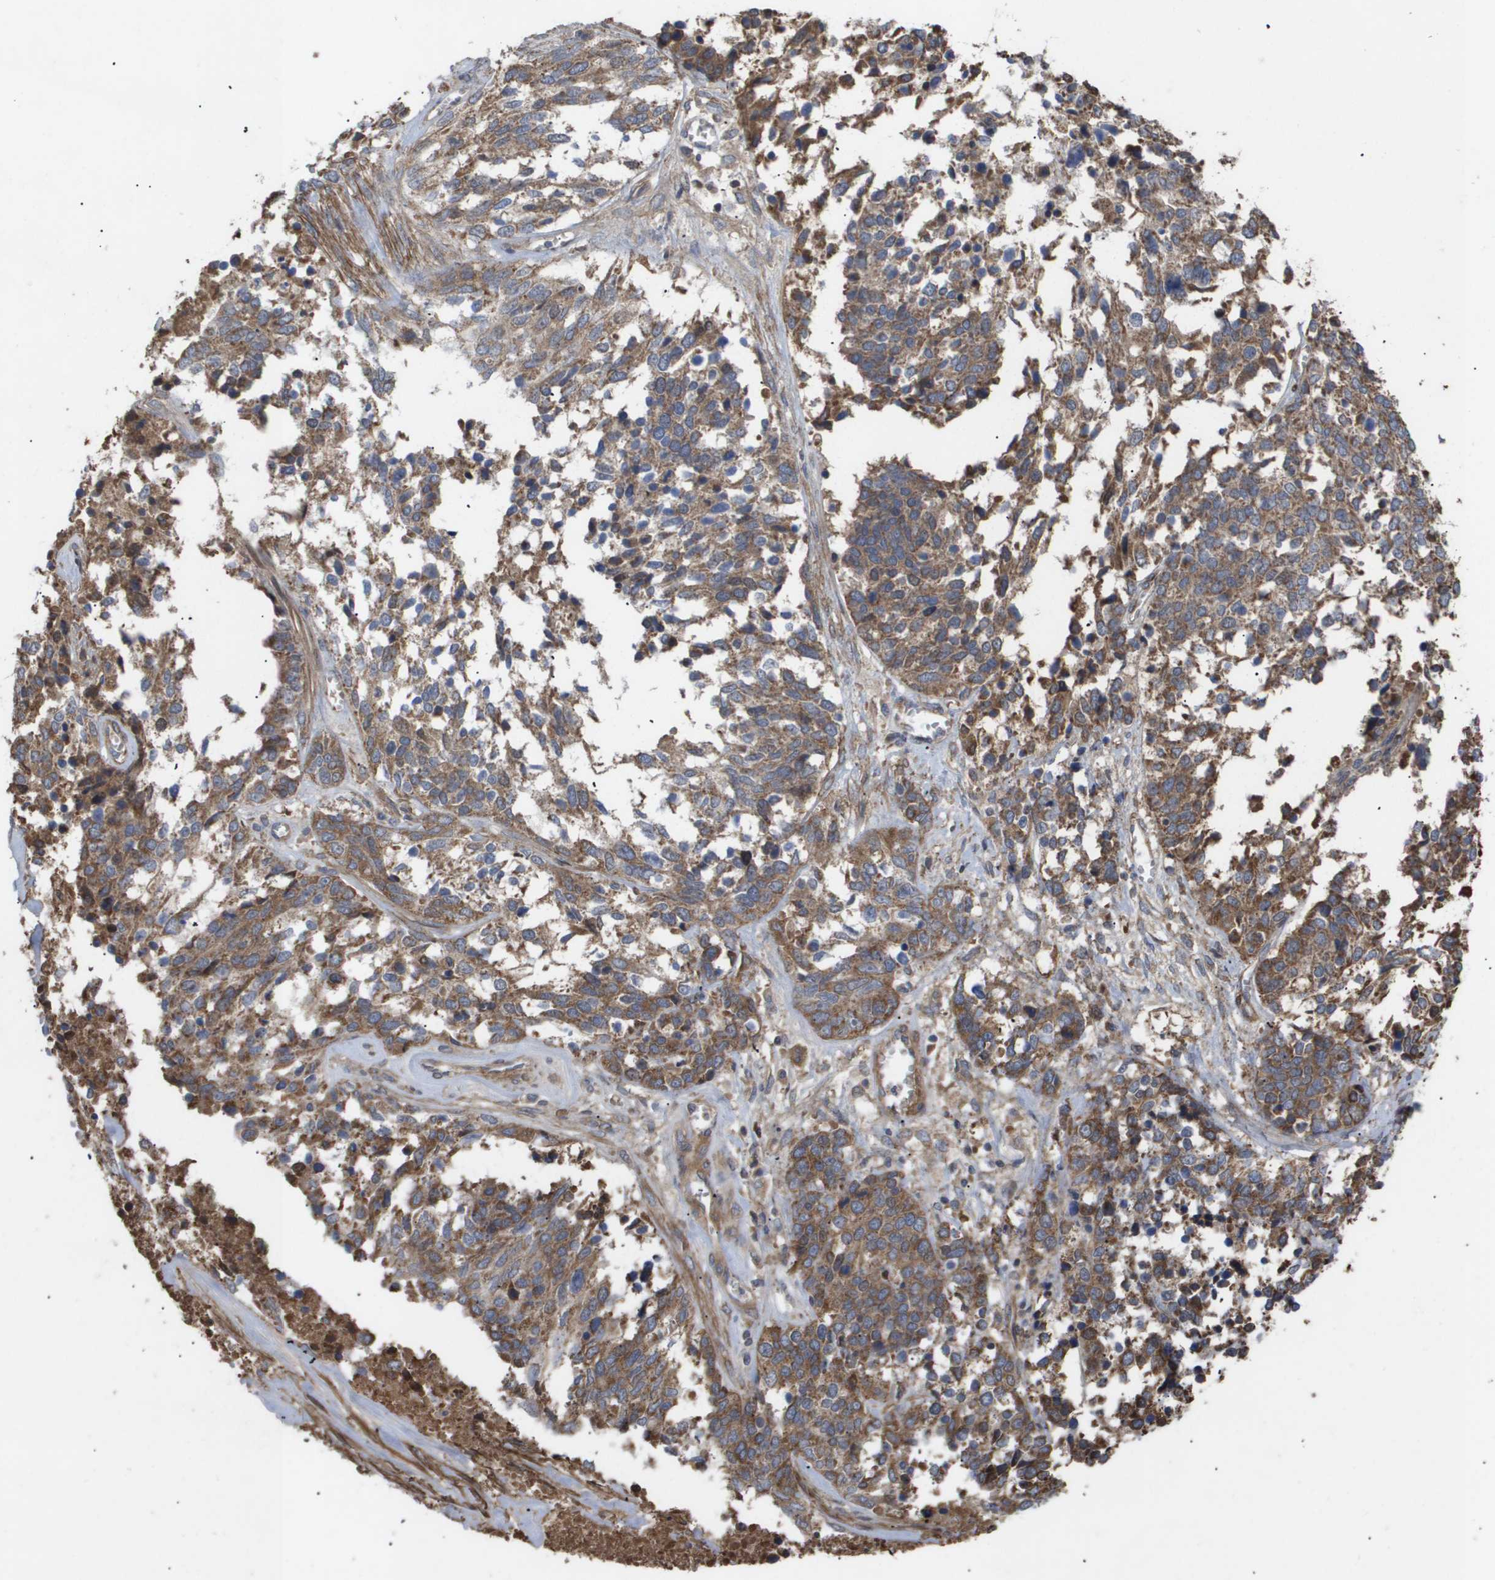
{"staining": {"intensity": "moderate", "quantity": ">75%", "location": "cytoplasmic/membranous"}, "tissue": "ovarian cancer", "cell_type": "Tumor cells", "image_type": "cancer", "snomed": [{"axis": "morphology", "description": "Cystadenocarcinoma, serous, NOS"}, {"axis": "topography", "description": "Ovary"}], "caption": "Immunohistochemical staining of ovarian cancer (serous cystadenocarcinoma) exhibits medium levels of moderate cytoplasmic/membranous expression in approximately >75% of tumor cells.", "gene": "TNS1", "patient": {"sex": "female", "age": 44}}